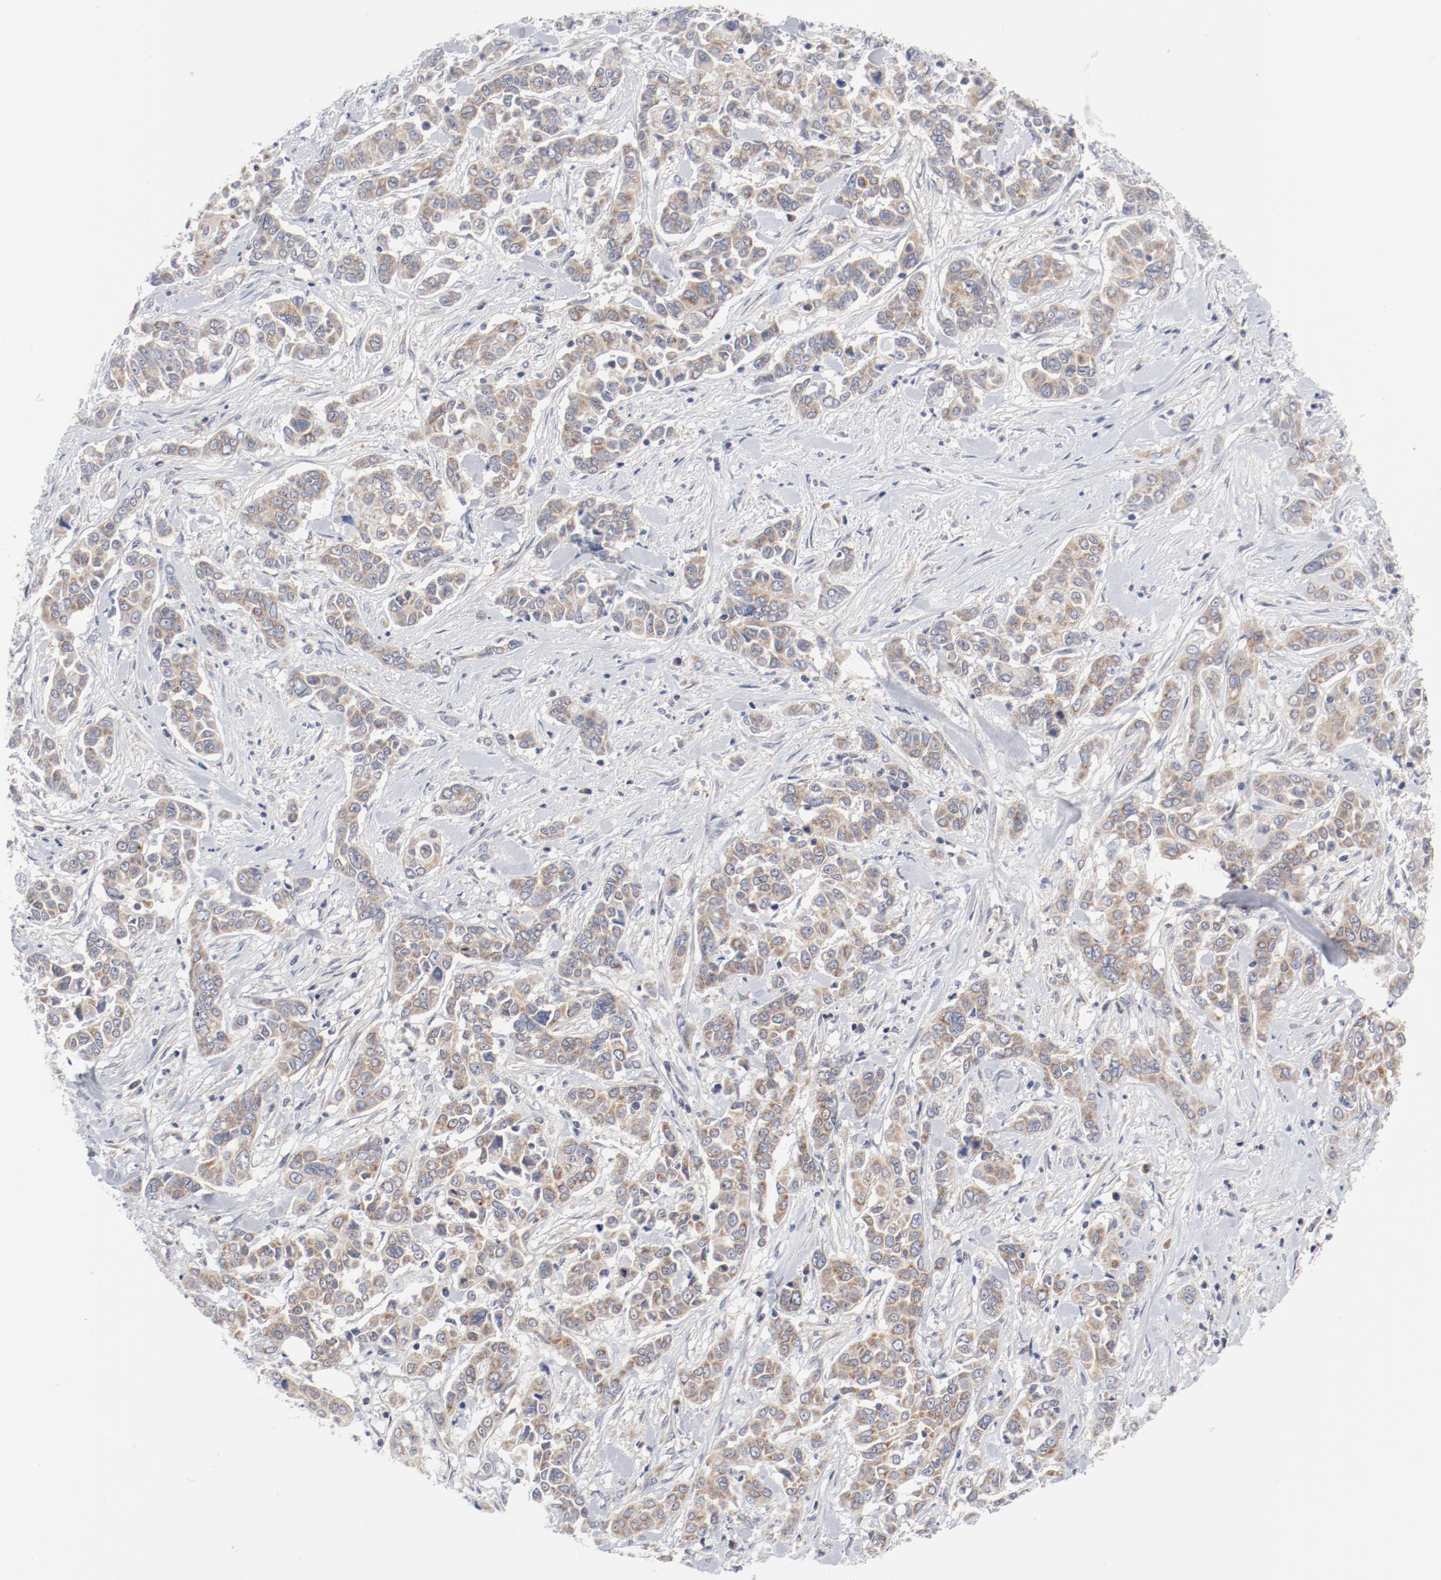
{"staining": {"intensity": "moderate", "quantity": ">75%", "location": "cytoplasmic/membranous"}, "tissue": "pancreatic cancer", "cell_type": "Tumor cells", "image_type": "cancer", "snomed": [{"axis": "morphology", "description": "Adenocarcinoma, NOS"}, {"axis": "topography", "description": "Pancreas"}], "caption": "Immunohistochemistry of pancreatic adenocarcinoma demonstrates medium levels of moderate cytoplasmic/membranous staining in about >75% of tumor cells.", "gene": "BAD", "patient": {"sex": "female", "age": 52}}